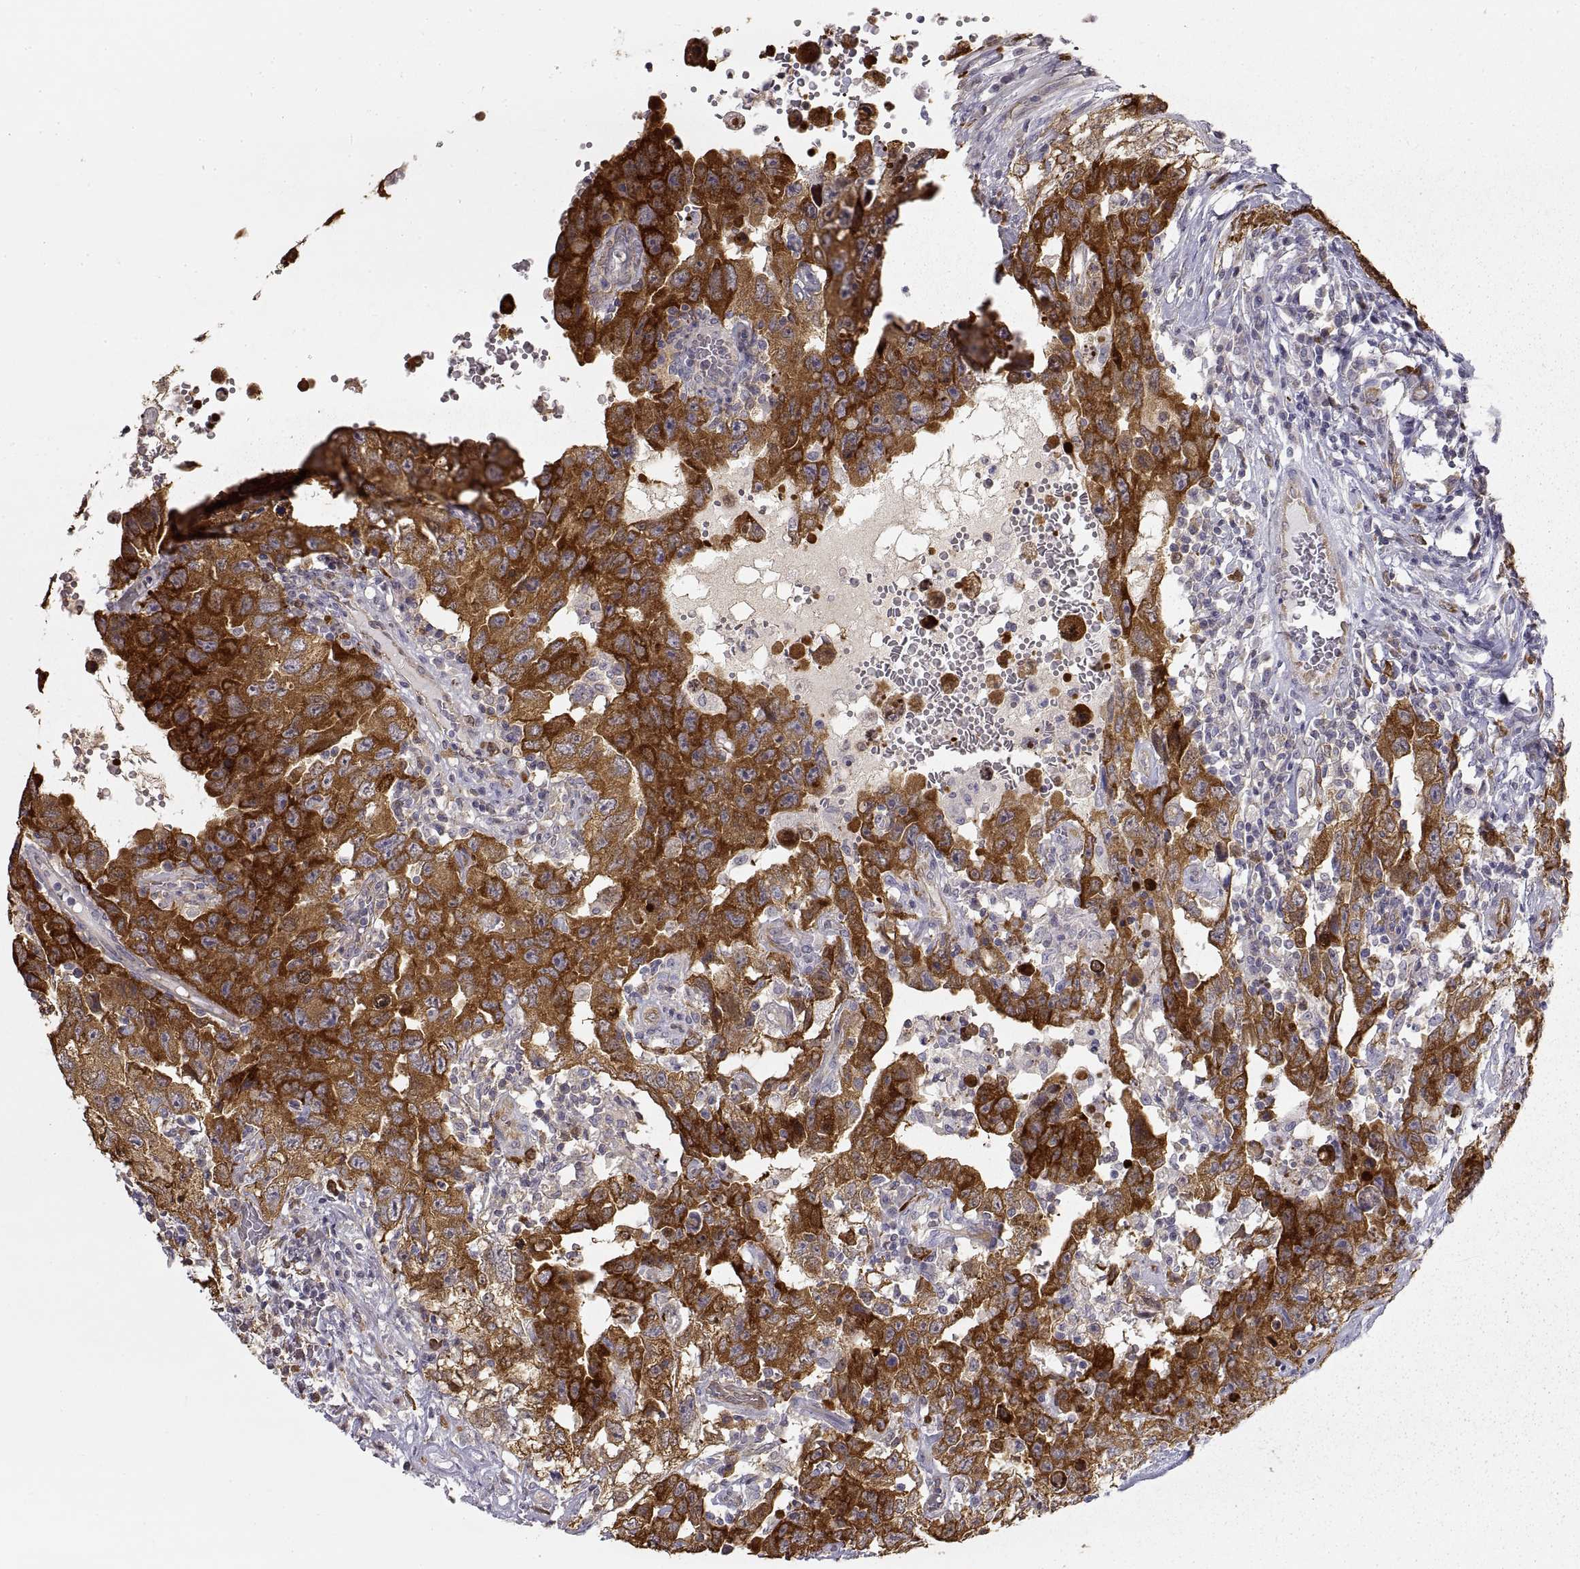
{"staining": {"intensity": "strong", "quantity": ">75%", "location": "cytoplasmic/membranous"}, "tissue": "testis cancer", "cell_type": "Tumor cells", "image_type": "cancer", "snomed": [{"axis": "morphology", "description": "Carcinoma, Embryonal, NOS"}, {"axis": "topography", "description": "Testis"}], "caption": "The immunohistochemical stain shows strong cytoplasmic/membranous positivity in tumor cells of testis cancer (embryonal carcinoma) tissue.", "gene": "HSP90AB1", "patient": {"sex": "male", "age": 26}}